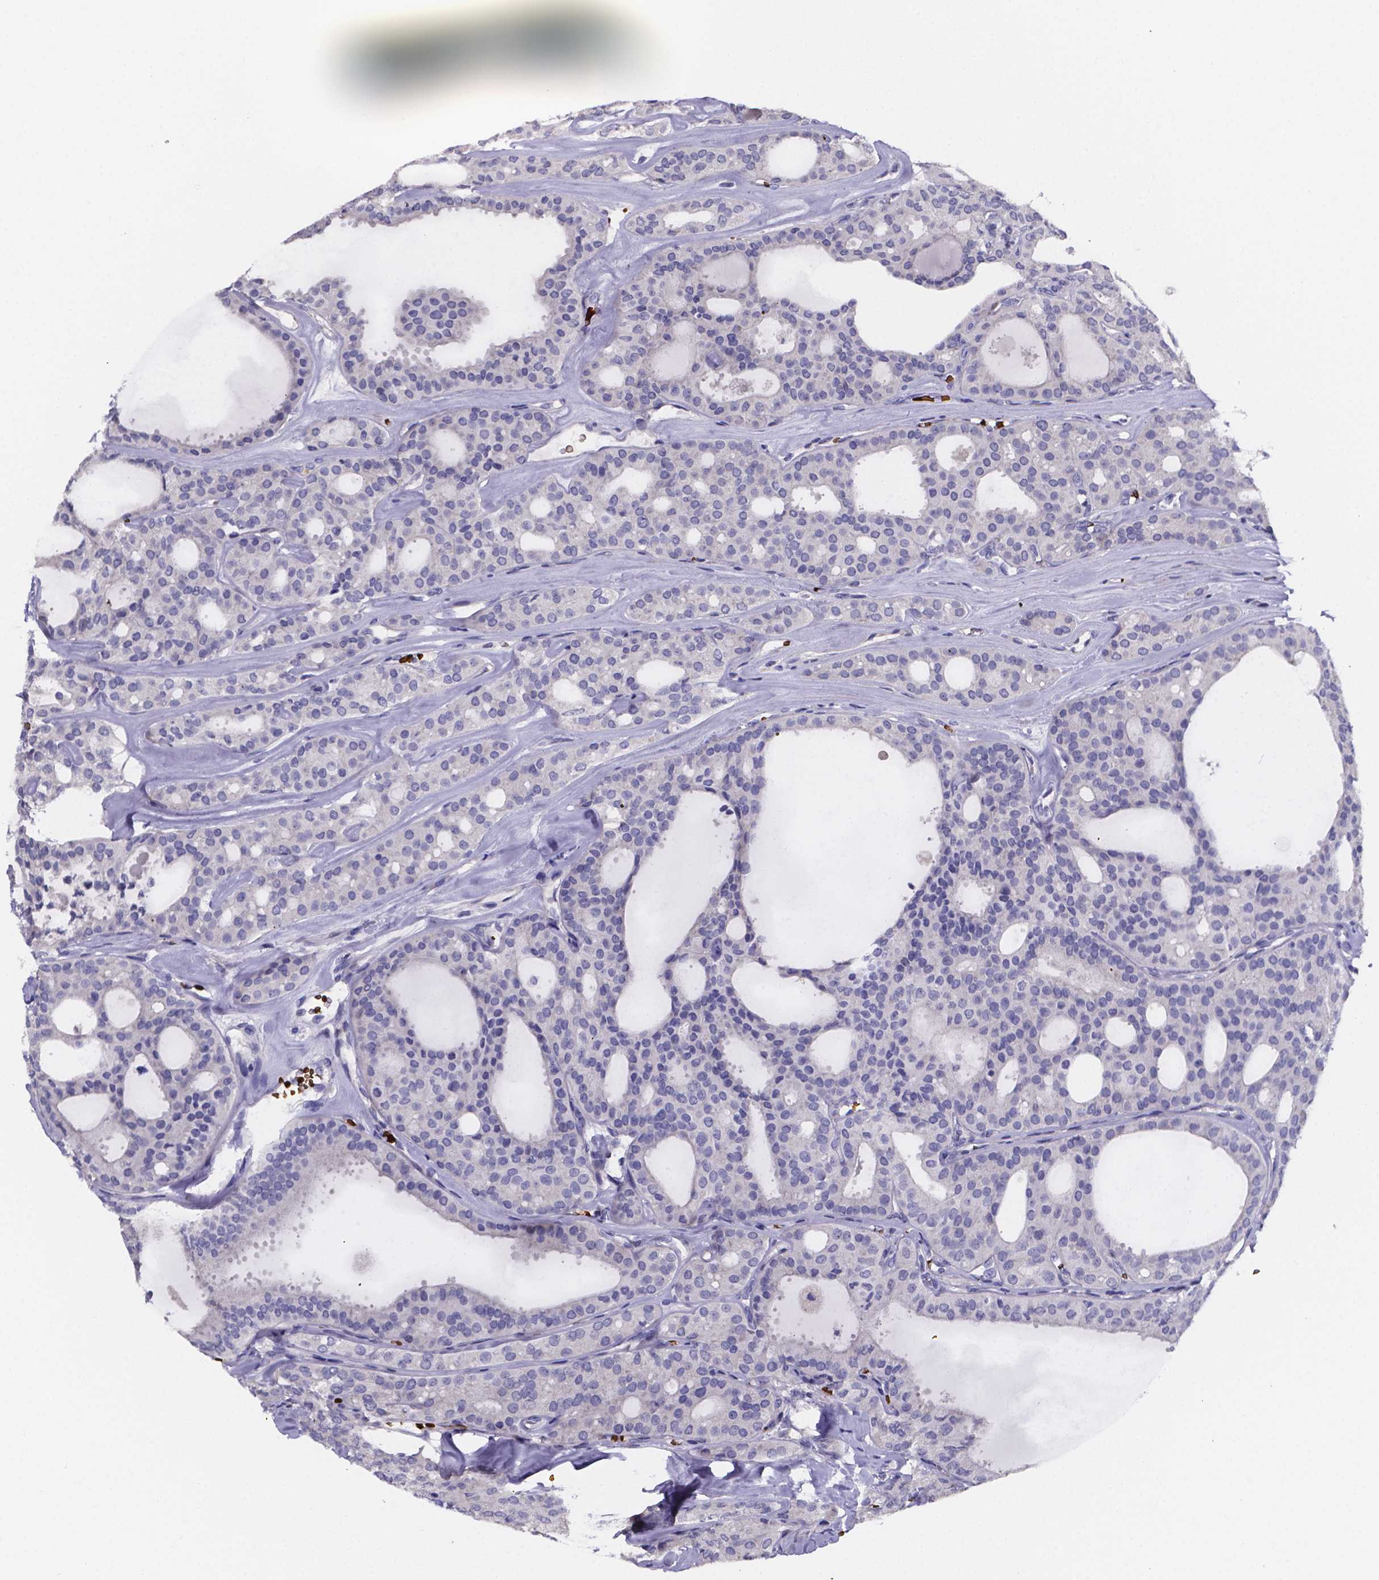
{"staining": {"intensity": "negative", "quantity": "none", "location": "none"}, "tissue": "thyroid cancer", "cell_type": "Tumor cells", "image_type": "cancer", "snomed": [{"axis": "morphology", "description": "Follicular adenoma carcinoma, NOS"}, {"axis": "topography", "description": "Thyroid gland"}], "caption": "Tumor cells are negative for protein expression in human thyroid follicular adenoma carcinoma. (Immunohistochemistry (ihc), brightfield microscopy, high magnification).", "gene": "GABRA3", "patient": {"sex": "male", "age": 75}}